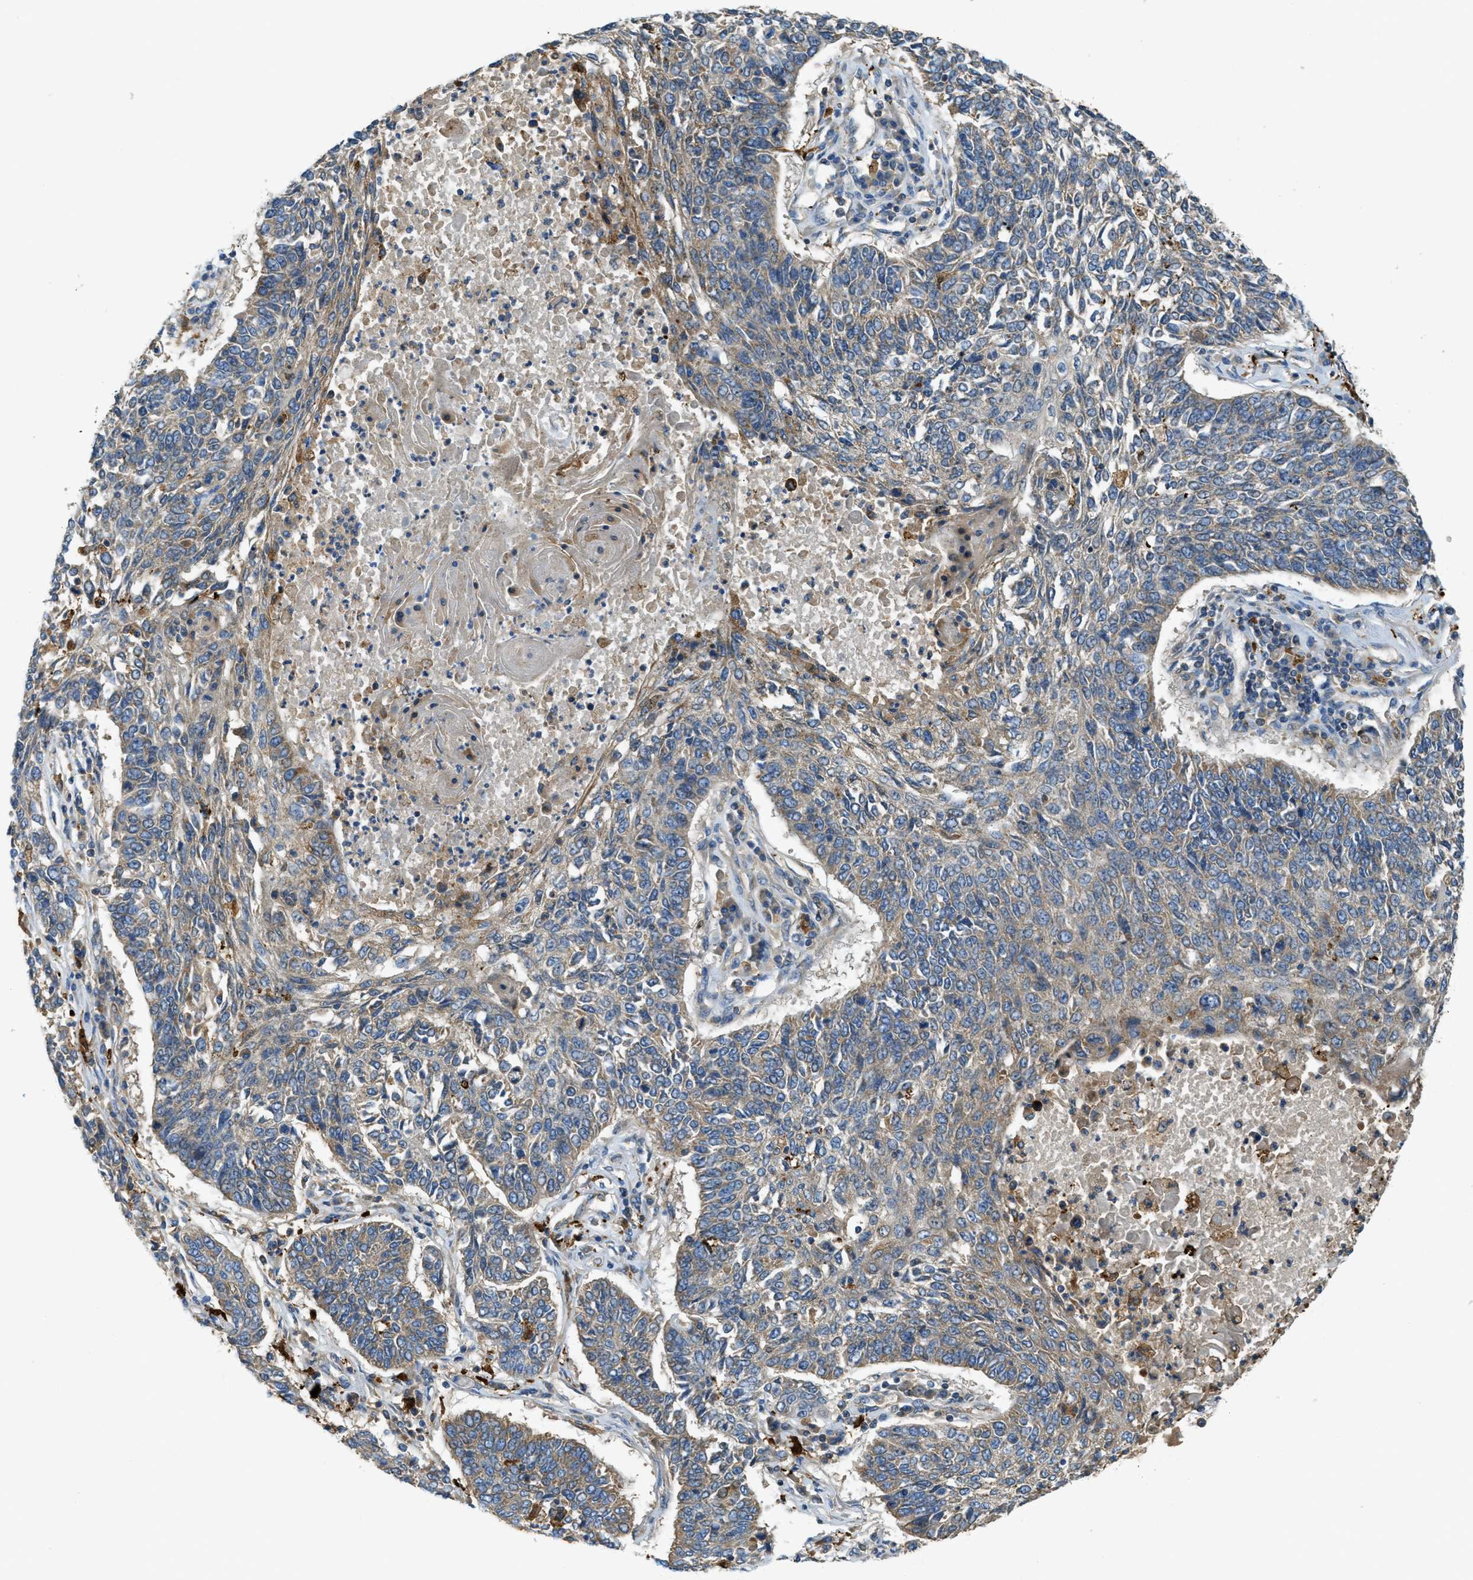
{"staining": {"intensity": "weak", "quantity": ">75%", "location": "cytoplasmic/membranous"}, "tissue": "lung cancer", "cell_type": "Tumor cells", "image_type": "cancer", "snomed": [{"axis": "morphology", "description": "Normal tissue, NOS"}, {"axis": "morphology", "description": "Squamous cell carcinoma, NOS"}, {"axis": "topography", "description": "Cartilage tissue"}, {"axis": "topography", "description": "Bronchus"}, {"axis": "topography", "description": "Lung"}], "caption": "Lung cancer tissue displays weak cytoplasmic/membranous positivity in approximately >75% of tumor cells", "gene": "RFFL", "patient": {"sex": "female", "age": 49}}